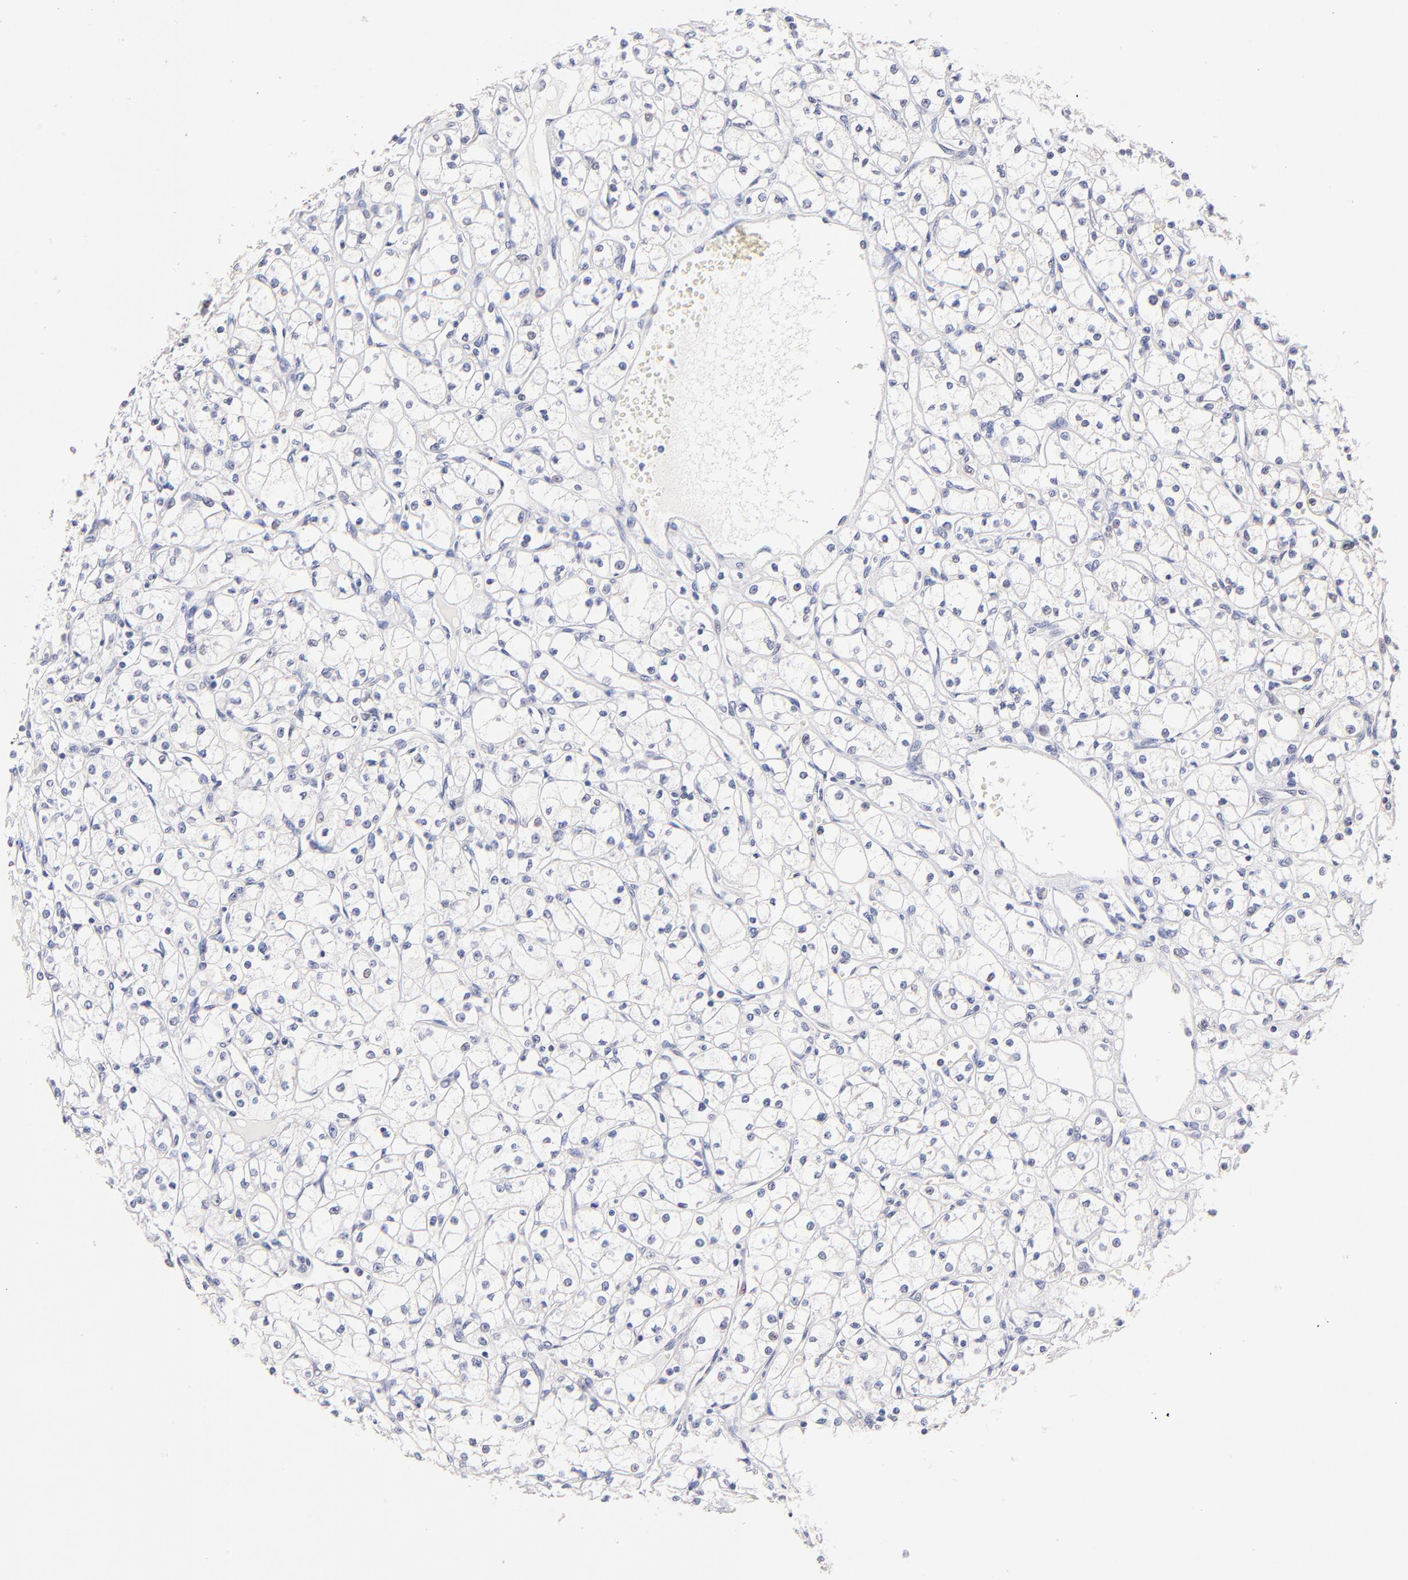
{"staining": {"intensity": "negative", "quantity": "none", "location": "none"}, "tissue": "renal cancer", "cell_type": "Tumor cells", "image_type": "cancer", "snomed": [{"axis": "morphology", "description": "Adenocarcinoma, NOS"}, {"axis": "topography", "description": "Kidney"}], "caption": "A photomicrograph of human renal cancer is negative for staining in tumor cells.", "gene": "ZNF155", "patient": {"sex": "male", "age": 61}}